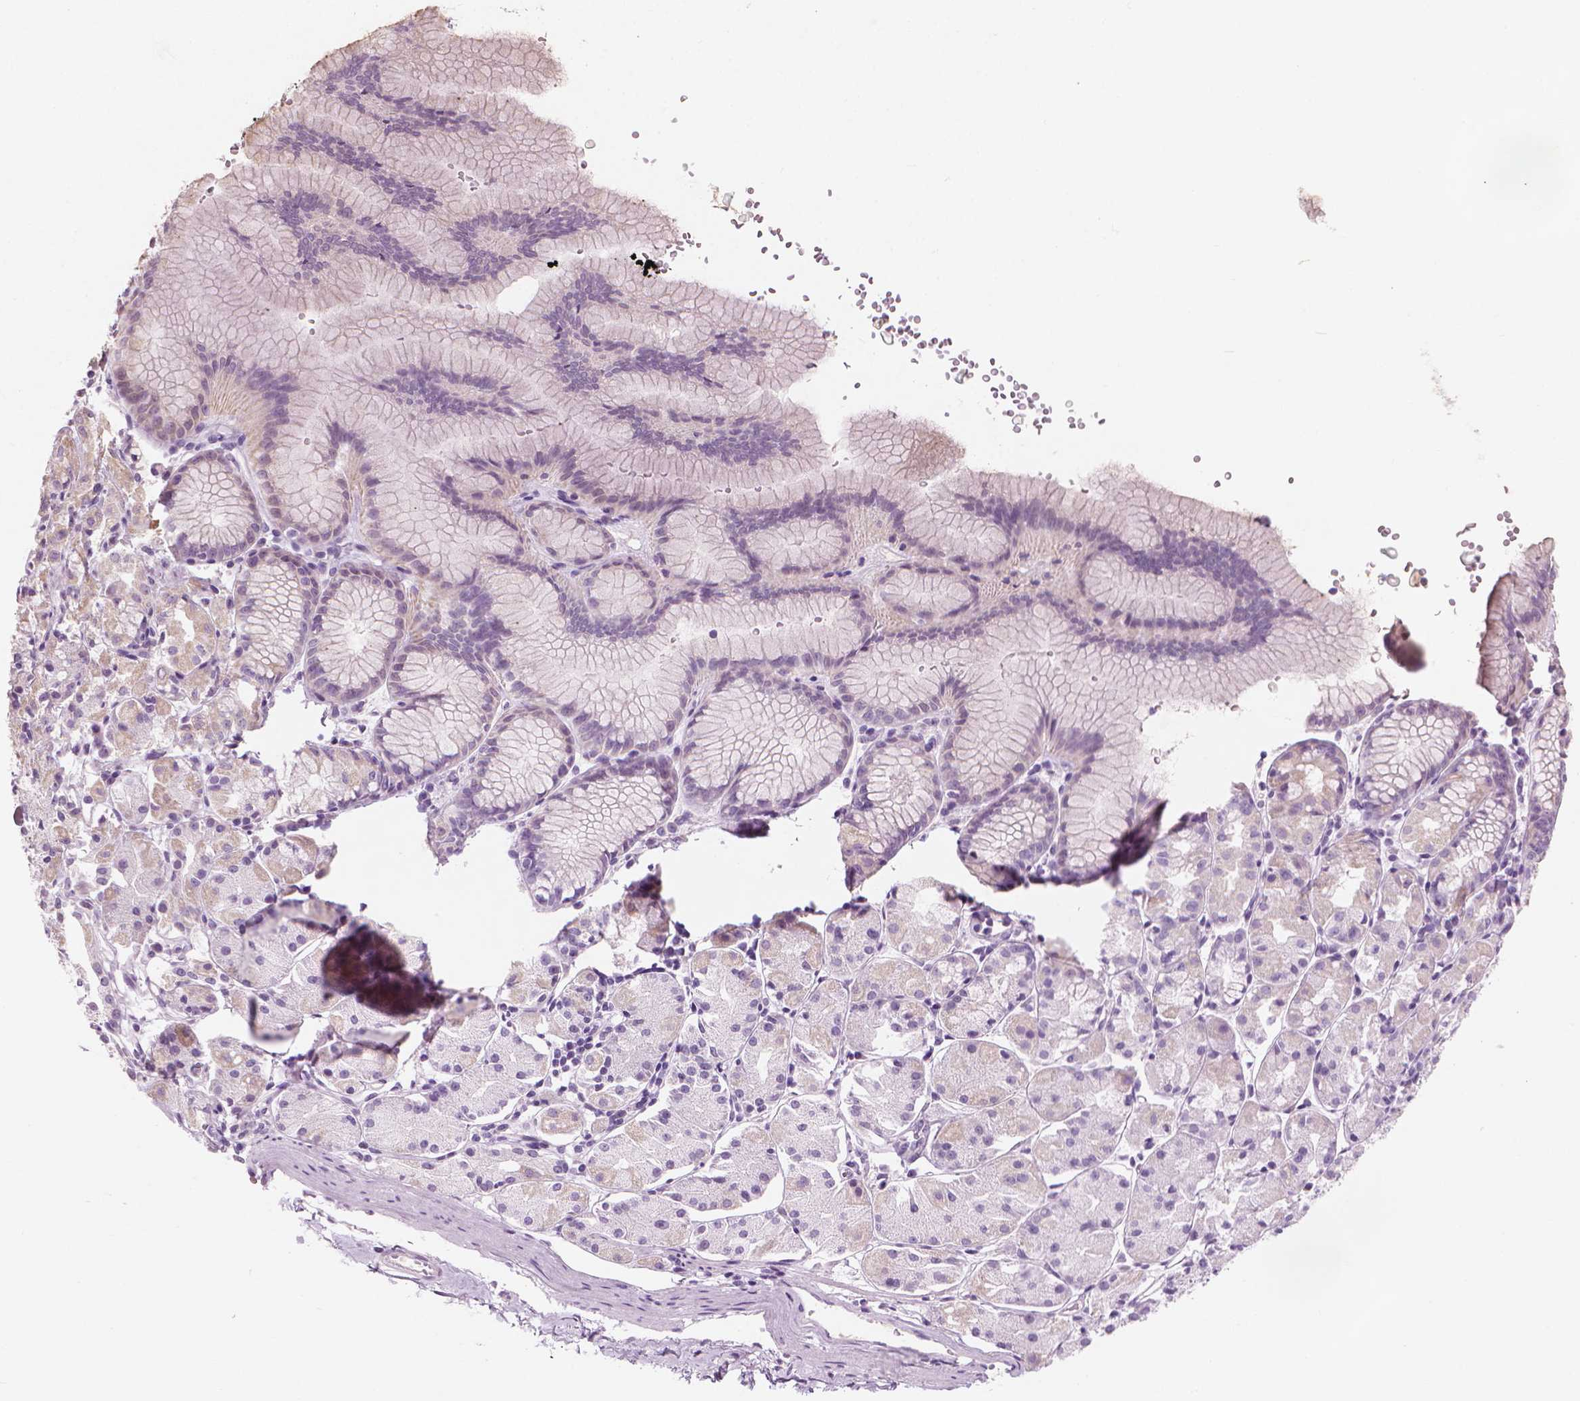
{"staining": {"intensity": "weak", "quantity": "<25%", "location": "cytoplasmic/membranous"}, "tissue": "stomach", "cell_type": "Glandular cells", "image_type": "normal", "snomed": [{"axis": "morphology", "description": "Normal tissue, NOS"}, {"axis": "topography", "description": "Stomach, upper"}], "caption": "Immunohistochemistry (IHC) histopathology image of normal stomach stained for a protein (brown), which reveals no expression in glandular cells.", "gene": "CFAP126", "patient": {"sex": "male", "age": 47}}